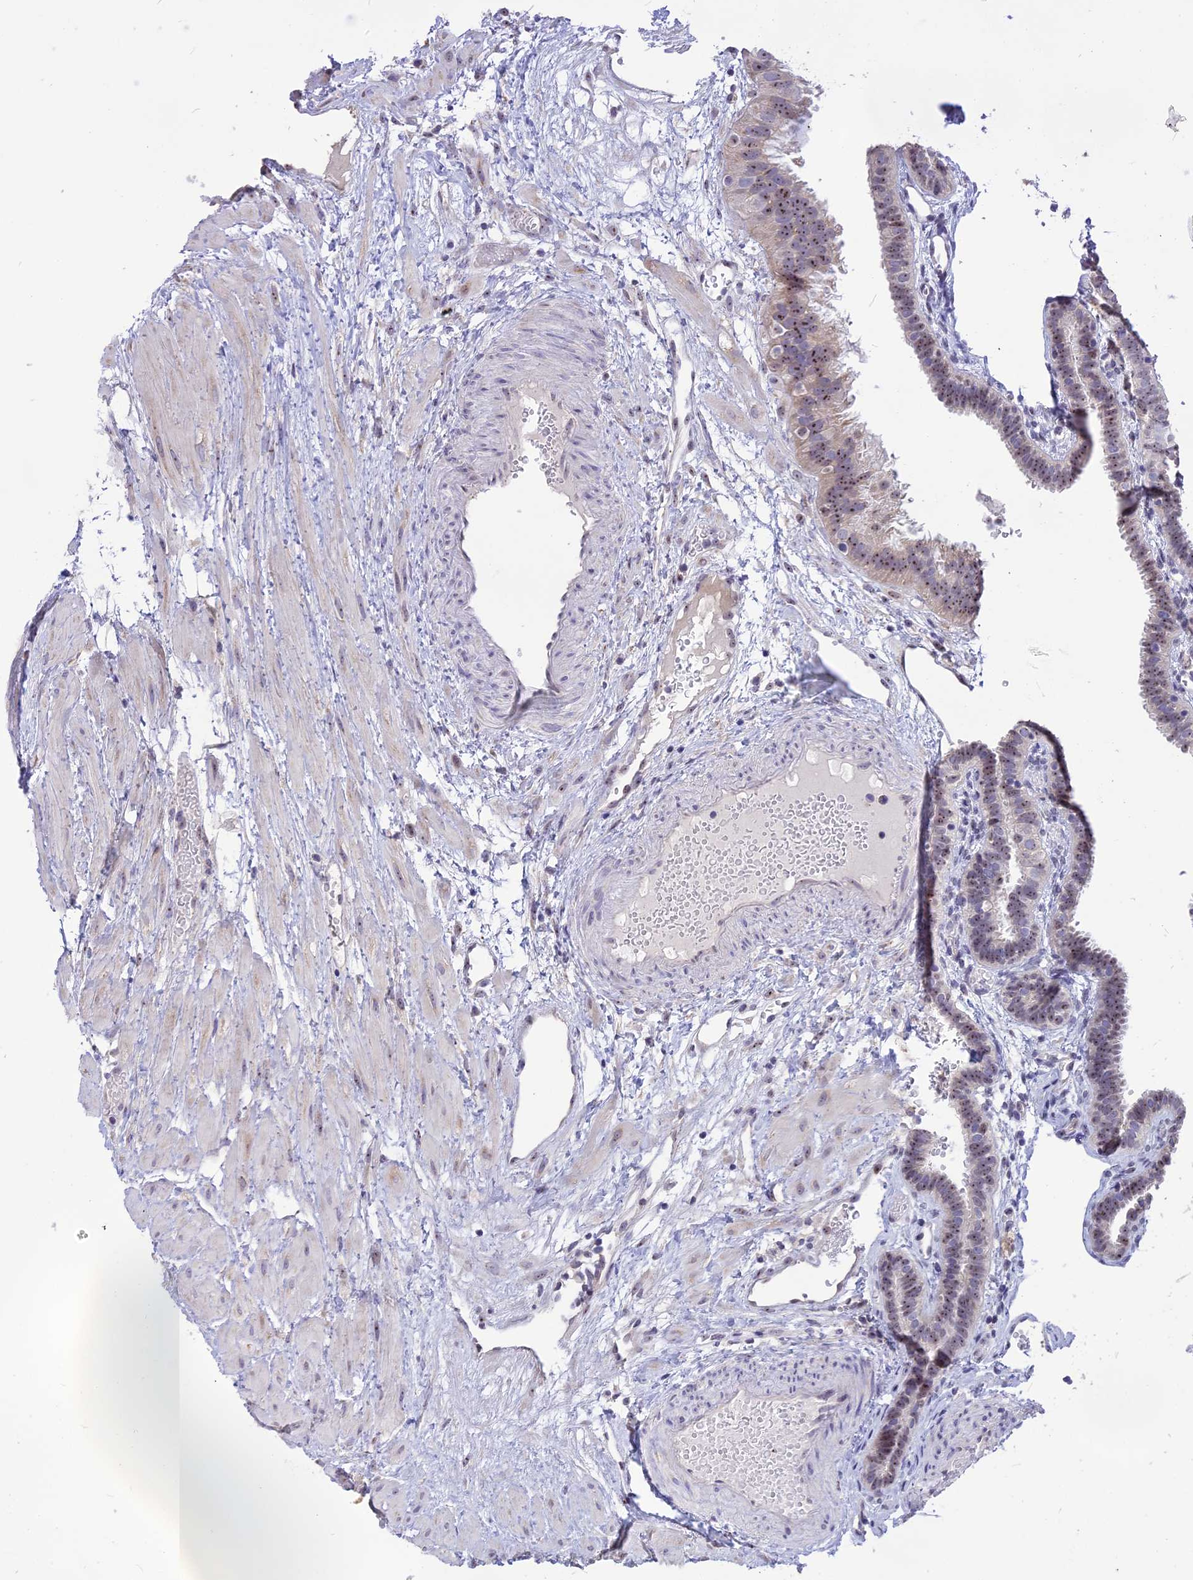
{"staining": {"intensity": "moderate", "quantity": "25%-75%", "location": "nuclear"}, "tissue": "fallopian tube", "cell_type": "Glandular cells", "image_type": "normal", "snomed": [{"axis": "morphology", "description": "Normal tissue, NOS"}, {"axis": "topography", "description": "Fallopian tube"}], "caption": "Immunohistochemical staining of normal human fallopian tube shows 25%-75% levels of moderate nuclear protein expression in approximately 25%-75% of glandular cells. The protein of interest is shown in brown color, while the nuclei are stained blue.", "gene": "CMSS1", "patient": {"sex": "female", "age": 37}}